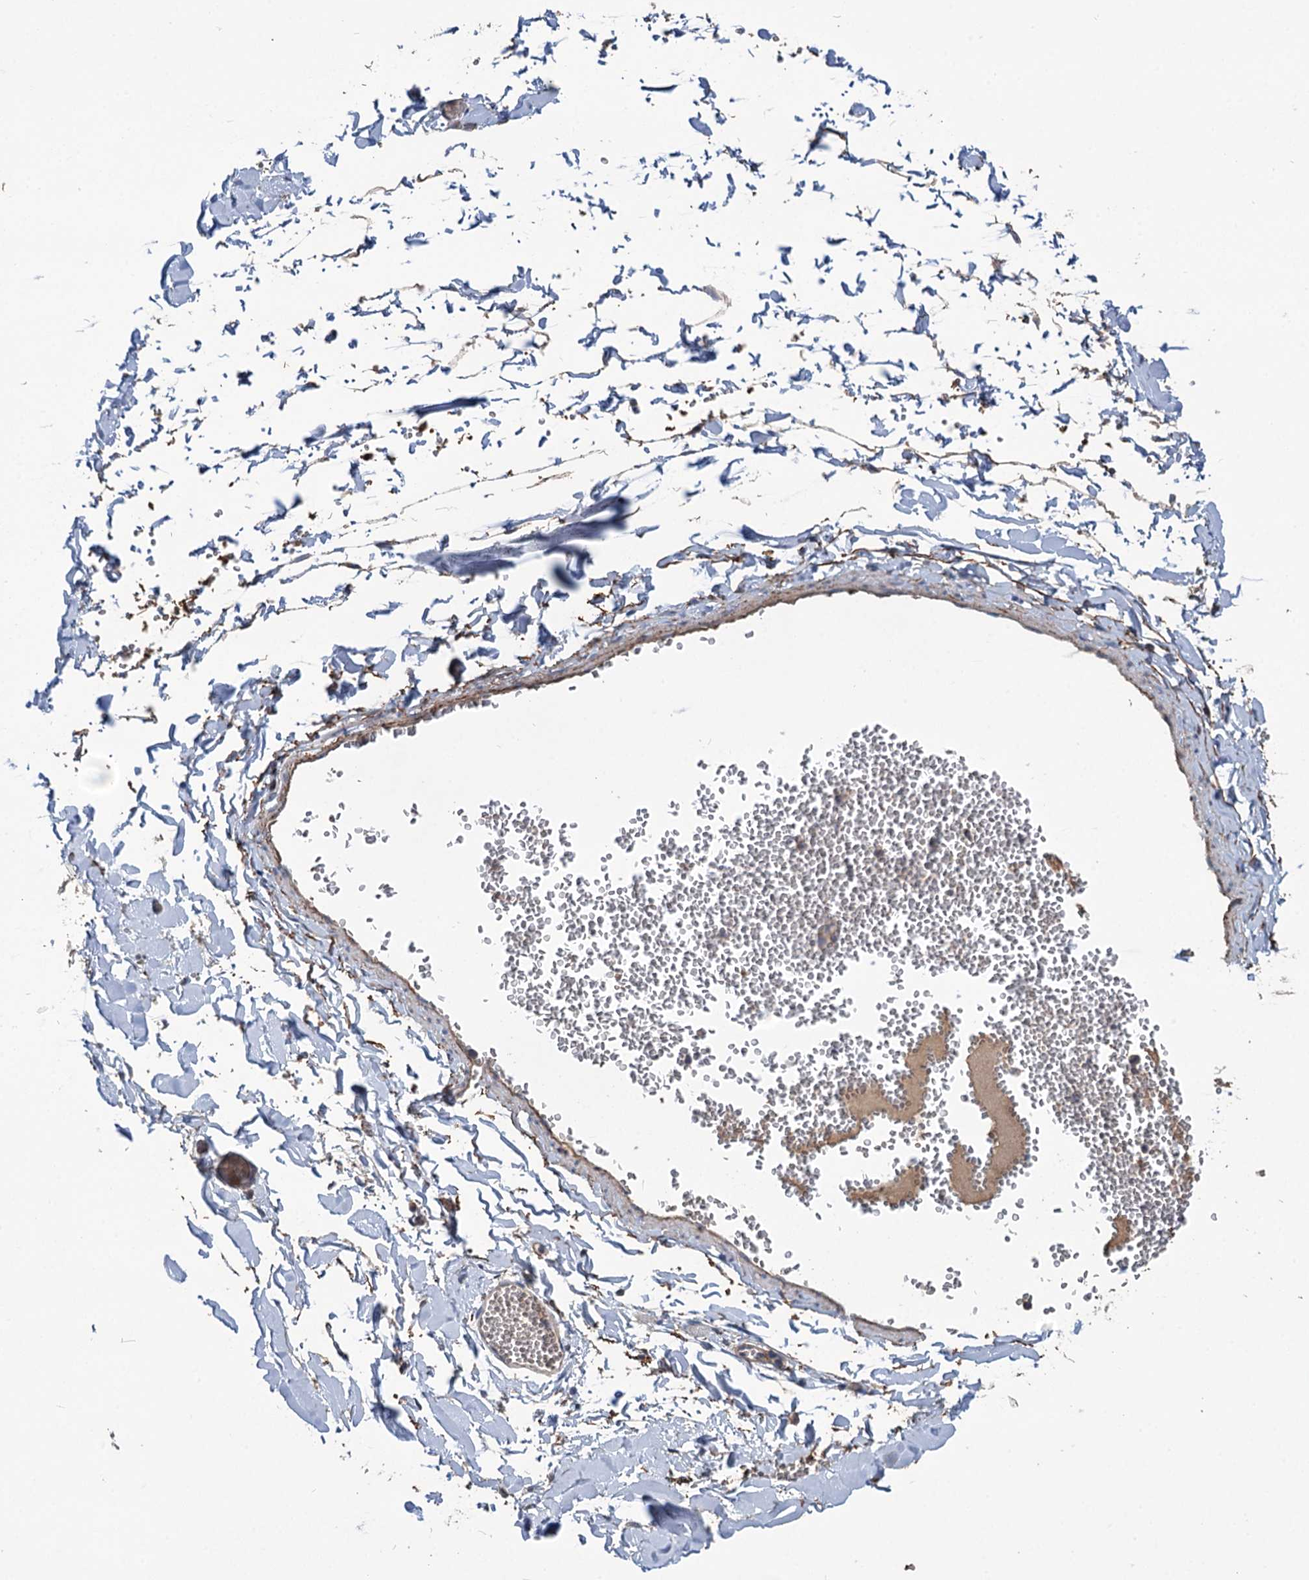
{"staining": {"intensity": "negative", "quantity": "none", "location": "none"}, "tissue": "adipose tissue", "cell_type": "Adipocytes", "image_type": "normal", "snomed": [{"axis": "morphology", "description": "Normal tissue, NOS"}, {"axis": "topography", "description": "Gallbladder"}, {"axis": "topography", "description": "Peripheral nerve tissue"}], "caption": "This histopathology image is of normal adipose tissue stained with immunohistochemistry to label a protein in brown with the nuclei are counter-stained blue. There is no positivity in adipocytes. (DAB immunohistochemistry (IHC), high magnification).", "gene": "URAD", "patient": {"sex": "male", "age": 38}}